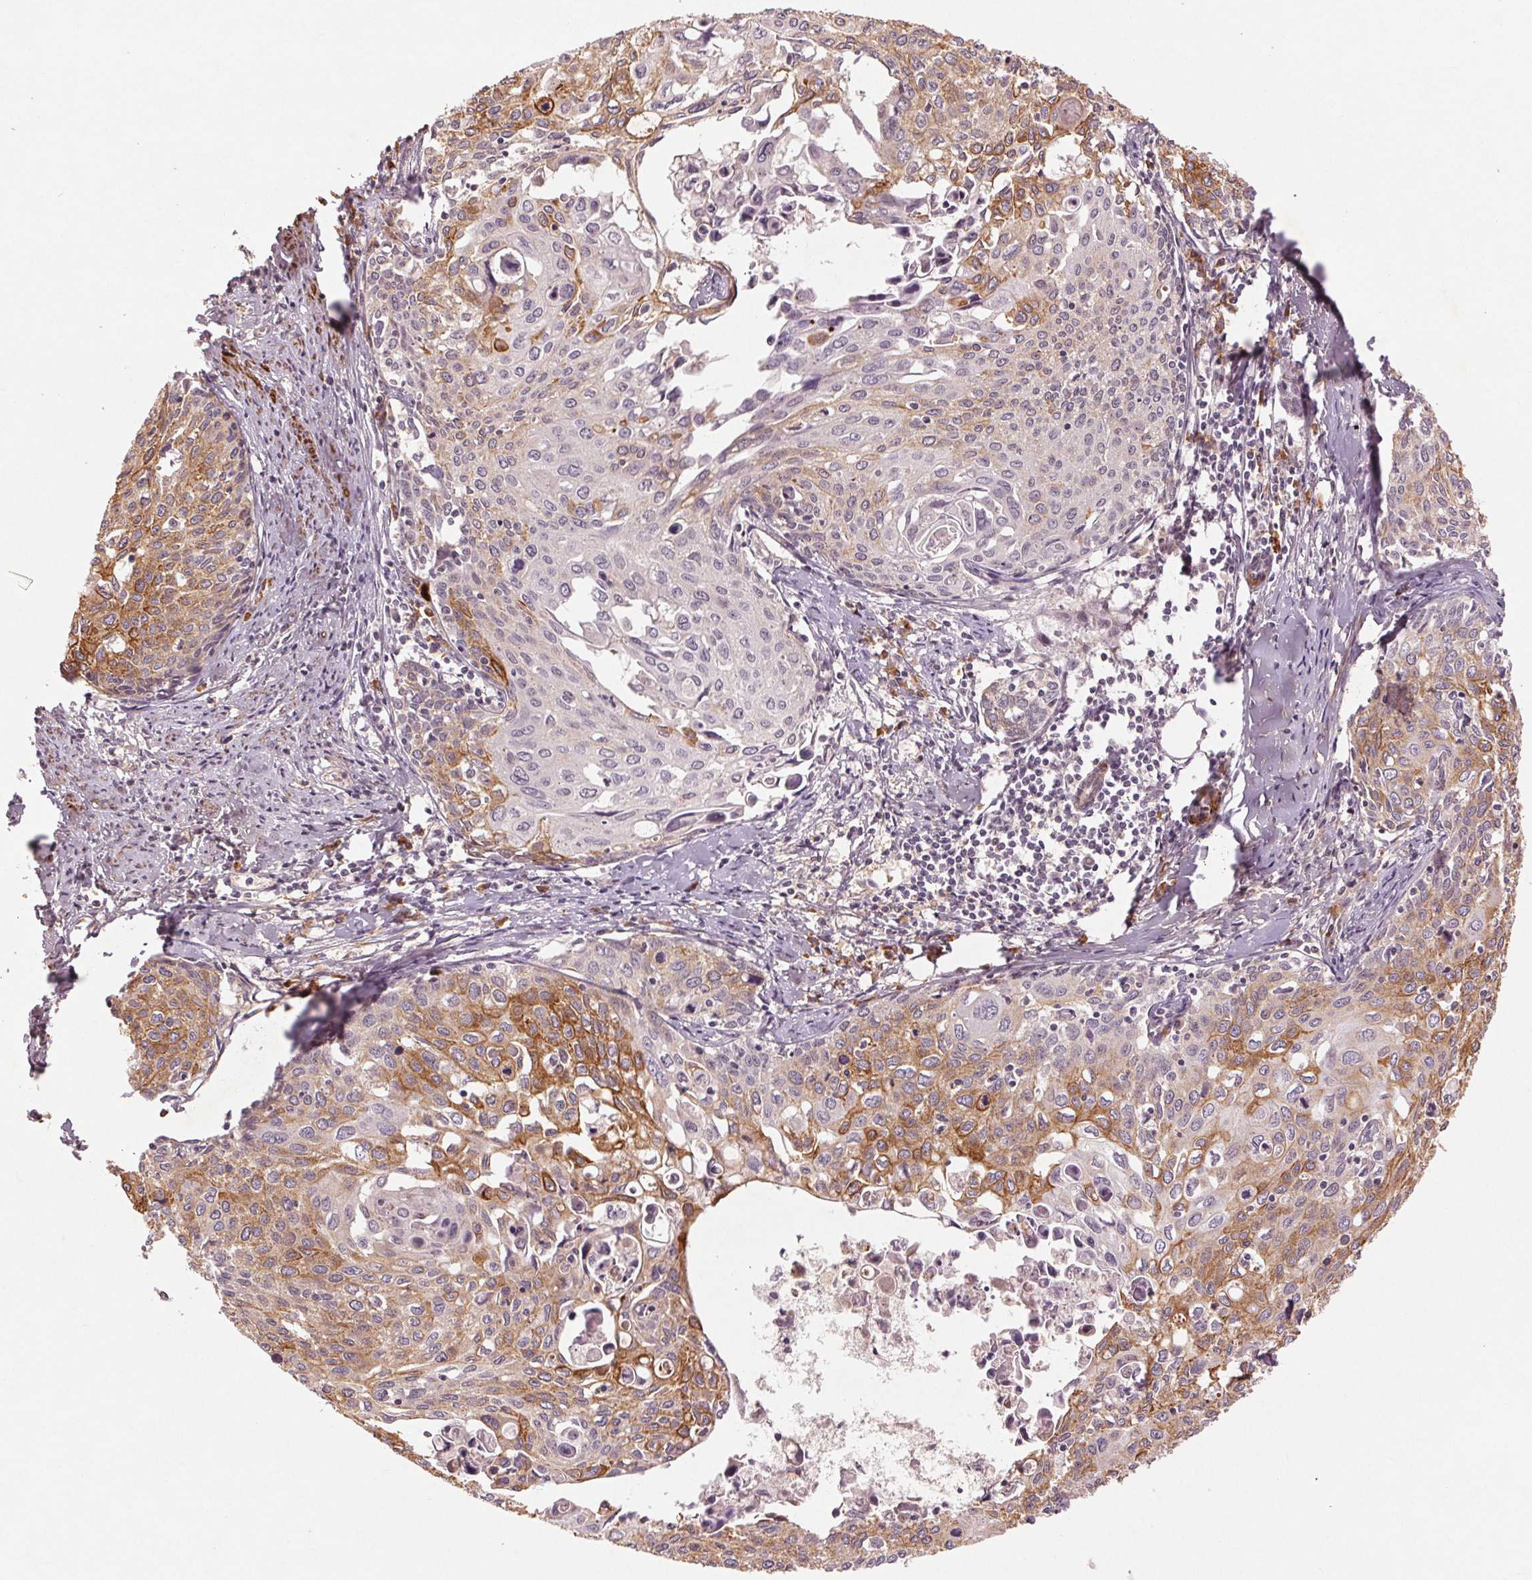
{"staining": {"intensity": "moderate", "quantity": "25%-75%", "location": "cytoplasmic/membranous"}, "tissue": "cervical cancer", "cell_type": "Tumor cells", "image_type": "cancer", "snomed": [{"axis": "morphology", "description": "Squamous cell carcinoma, NOS"}, {"axis": "topography", "description": "Cervix"}], "caption": "Cervical cancer (squamous cell carcinoma) tissue displays moderate cytoplasmic/membranous expression in about 25%-75% of tumor cells, visualized by immunohistochemistry. (DAB (3,3'-diaminobenzidine) IHC, brown staining for protein, blue staining for nuclei).", "gene": "SMLR1", "patient": {"sex": "female", "age": 62}}